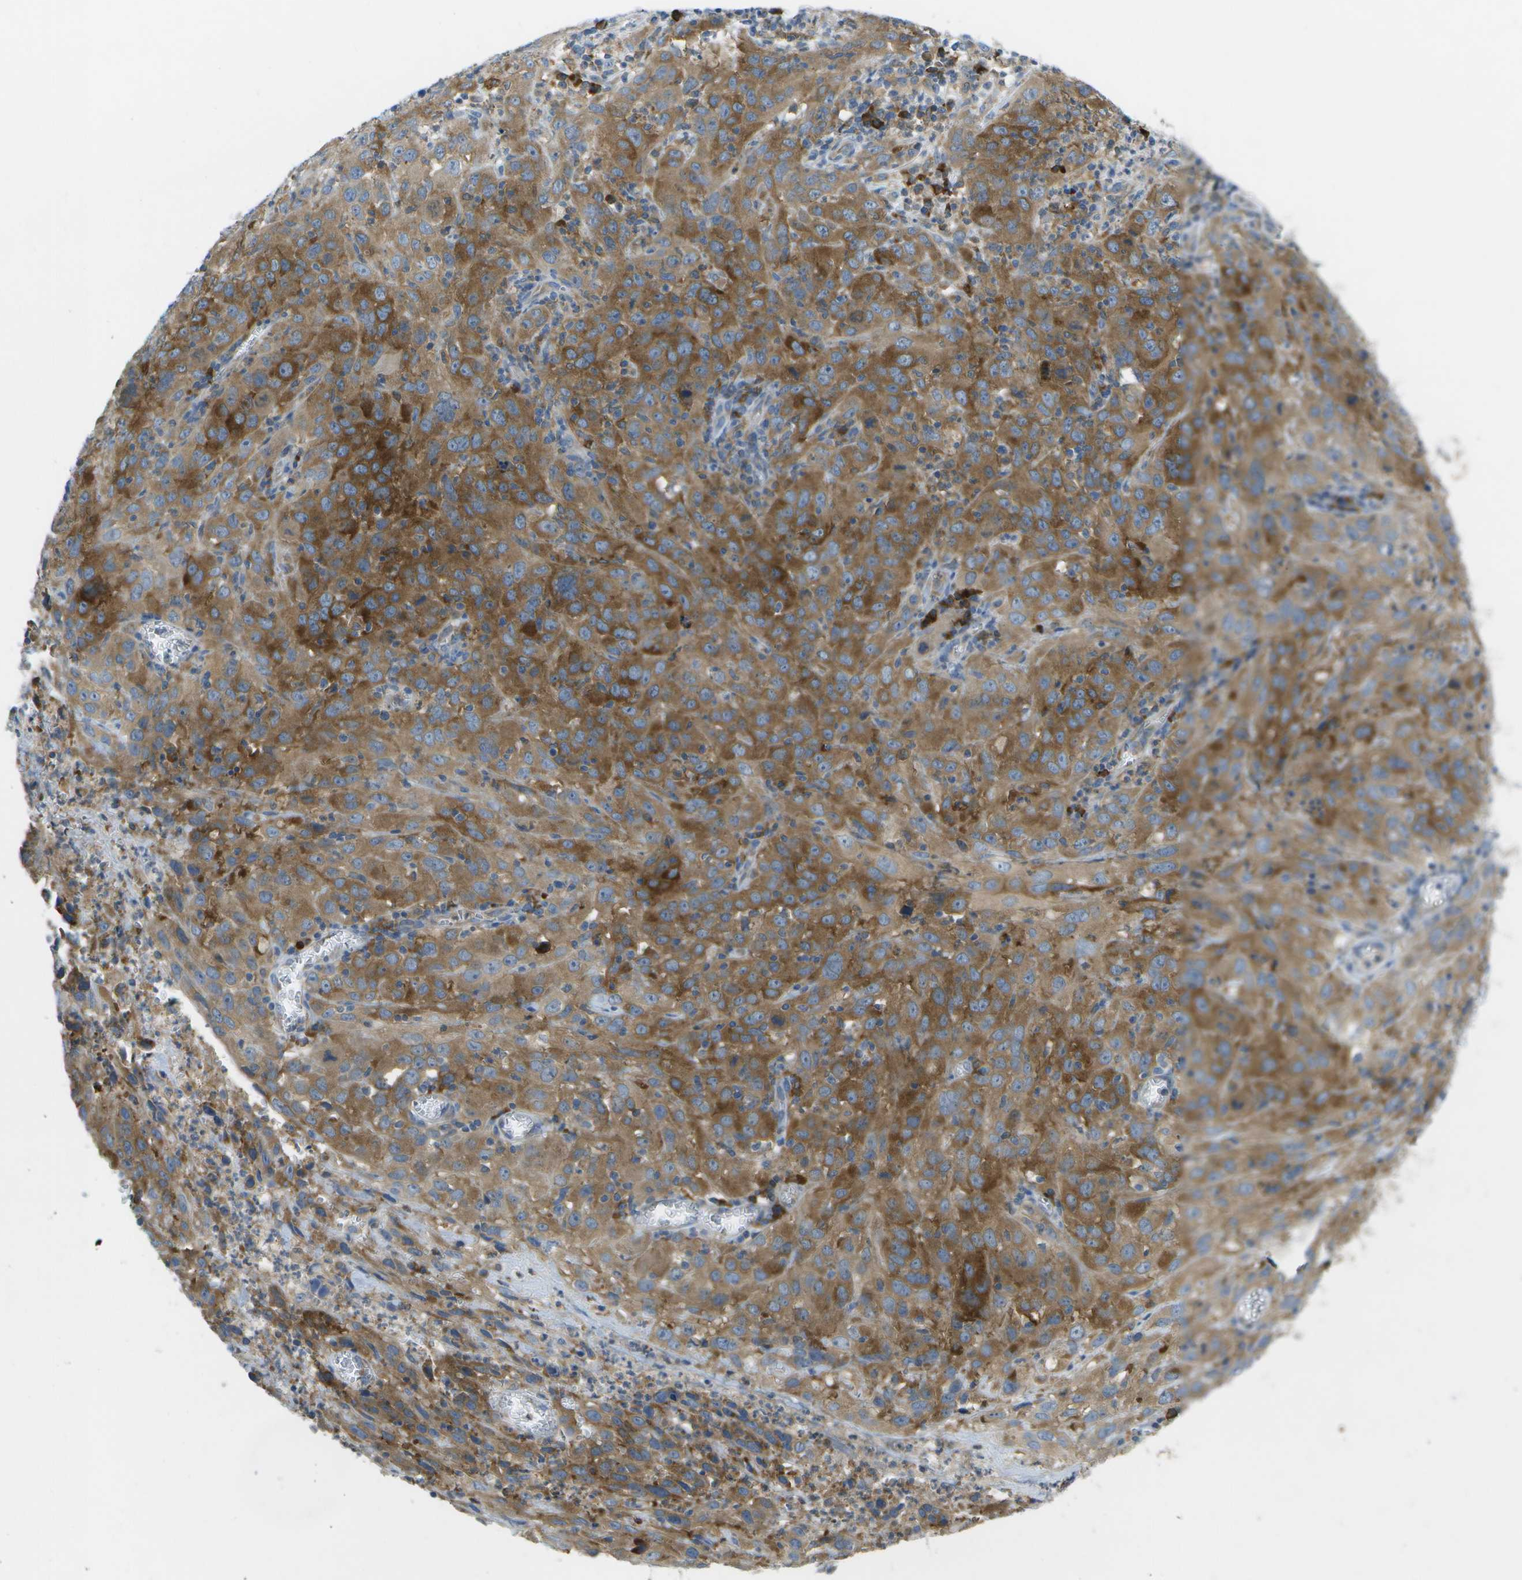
{"staining": {"intensity": "strong", "quantity": ">75%", "location": "cytoplasmic/membranous"}, "tissue": "cervical cancer", "cell_type": "Tumor cells", "image_type": "cancer", "snomed": [{"axis": "morphology", "description": "Squamous cell carcinoma, NOS"}, {"axis": "topography", "description": "Cervix"}], "caption": "IHC staining of squamous cell carcinoma (cervical), which reveals high levels of strong cytoplasmic/membranous expression in about >75% of tumor cells indicating strong cytoplasmic/membranous protein staining. The staining was performed using DAB (3,3'-diaminobenzidine) (brown) for protein detection and nuclei were counterstained in hematoxylin (blue).", "gene": "WNK2", "patient": {"sex": "female", "age": 32}}